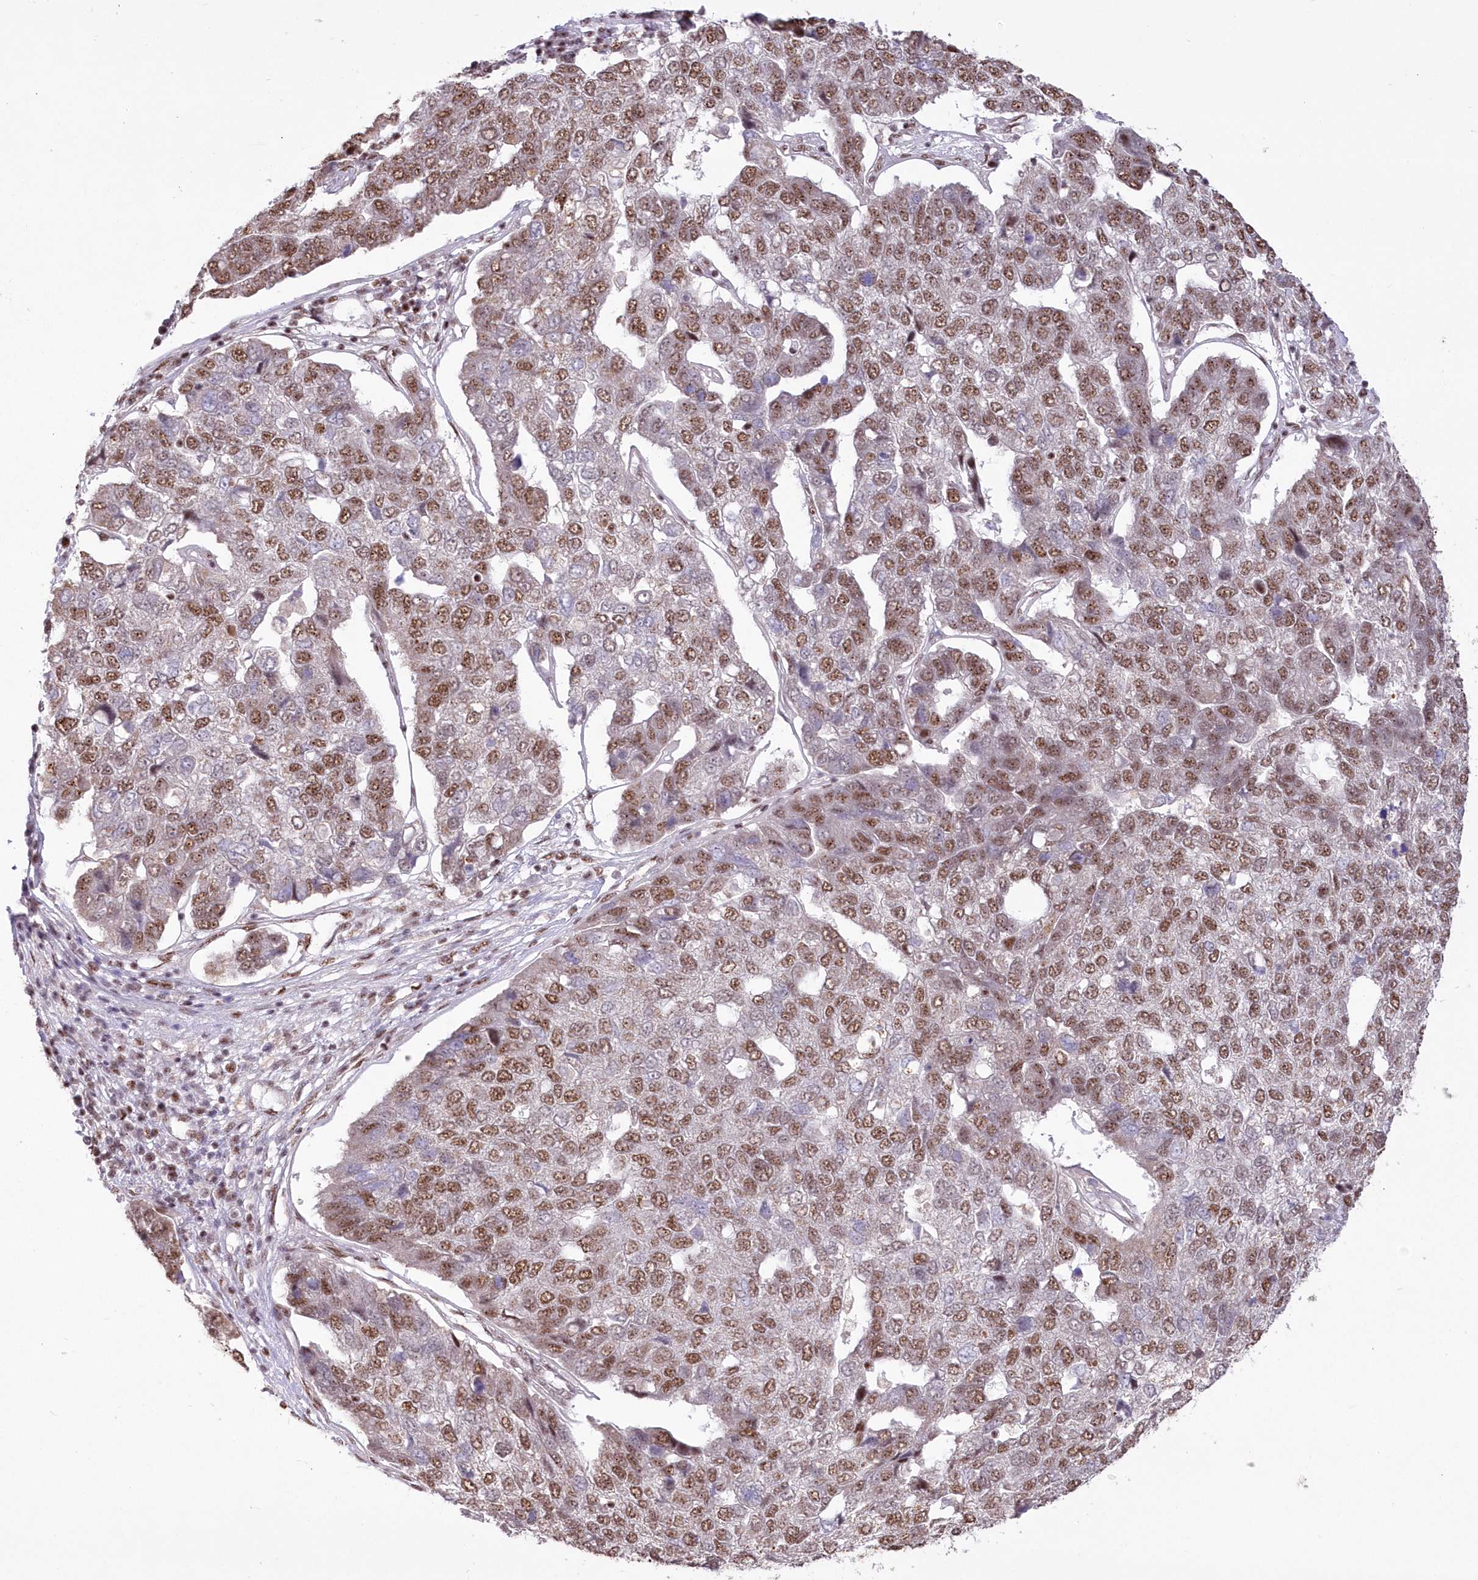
{"staining": {"intensity": "moderate", "quantity": ">75%", "location": "nuclear"}, "tissue": "pancreatic cancer", "cell_type": "Tumor cells", "image_type": "cancer", "snomed": [{"axis": "morphology", "description": "Adenocarcinoma, NOS"}, {"axis": "topography", "description": "Pancreas"}], "caption": "Pancreatic cancer (adenocarcinoma) stained for a protein demonstrates moderate nuclear positivity in tumor cells.", "gene": "WBP1L", "patient": {"sex": "female", "age": 61}}